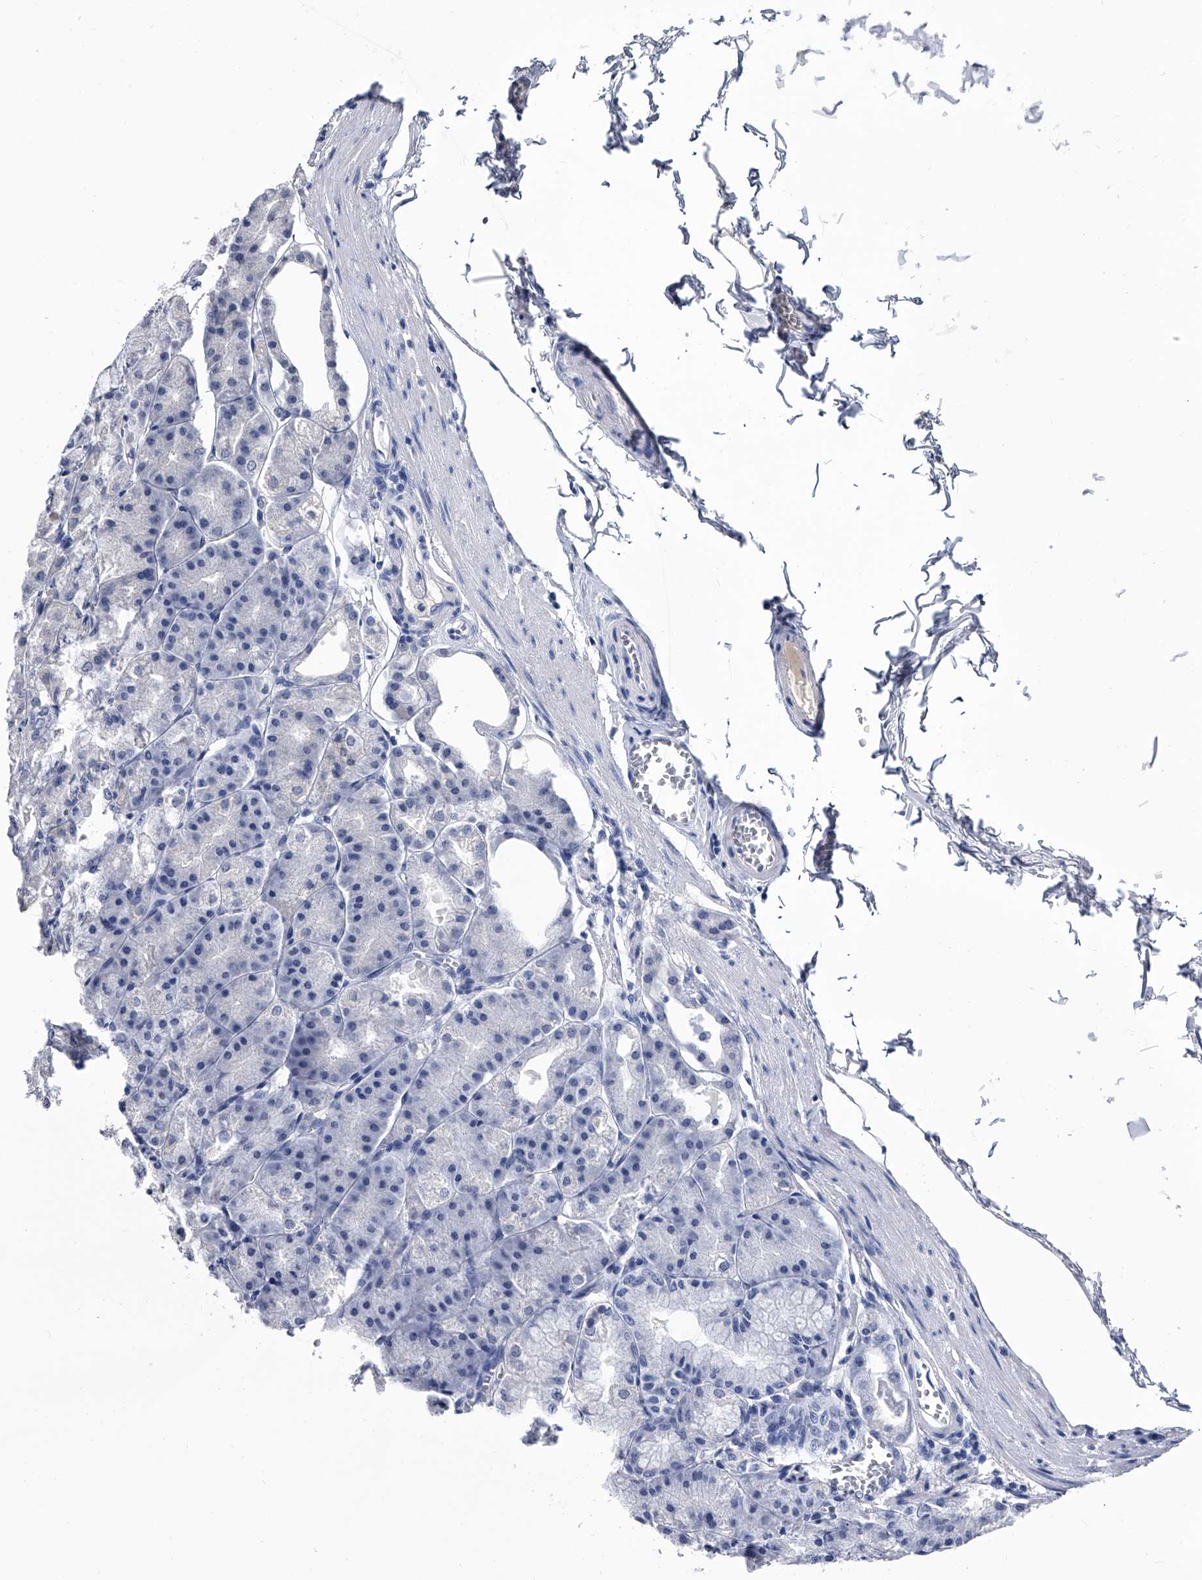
{"staining": {"intensity": "negative", "quantity": "none", "location": "none"}, "tissue": "stomach", "cell_type": "Glandular cells", "image_type": "normal", "snomed": [{"axis": "morphology", "description": "Normal tissue, NOS"}, {"axis": "topography", "description": "Stomach, lower"}], "caption": "High power microscopy histopathology image of an immunohistochemistry (IHC) photomicrograph of normal stomach, revealing no significant positivity in glandular cells.", "gene": "EFCAB7", "patient": {"sex": "male", "age": 71}}